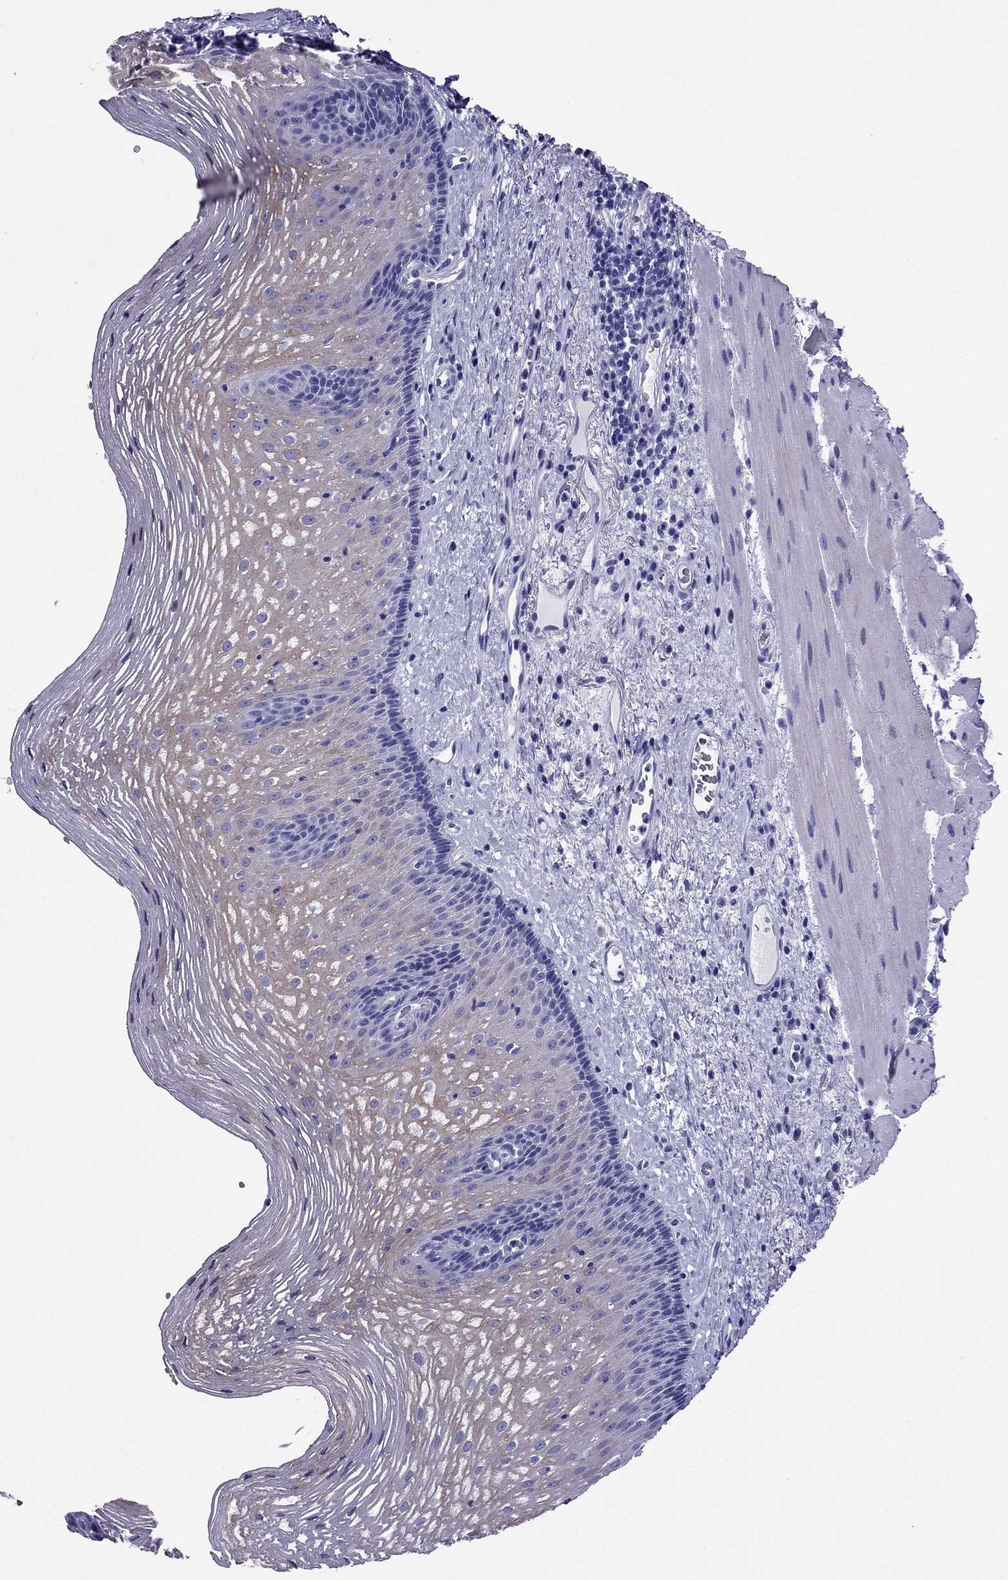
{"staining": {"intensity": "weak", "quantity": "25%-75%", "location": "cytoplasmic/membranous"}, "tissue": "esophagus", "cell_type": "Squamous epithelial cells", "image_type": "normal", "snomed": [{"axis": "morphology", "description": "Normal tissue, NOS"}, {"axis": "topography", "description": "Esophagus"}], "caption": "The immunohistochemical stain labels weak cytoplasmic/membranous expression in squamous epithelial cells of benign esophagus.", "gene": "CRYBA1", "patient": {"sex": "male", "age": 76}}